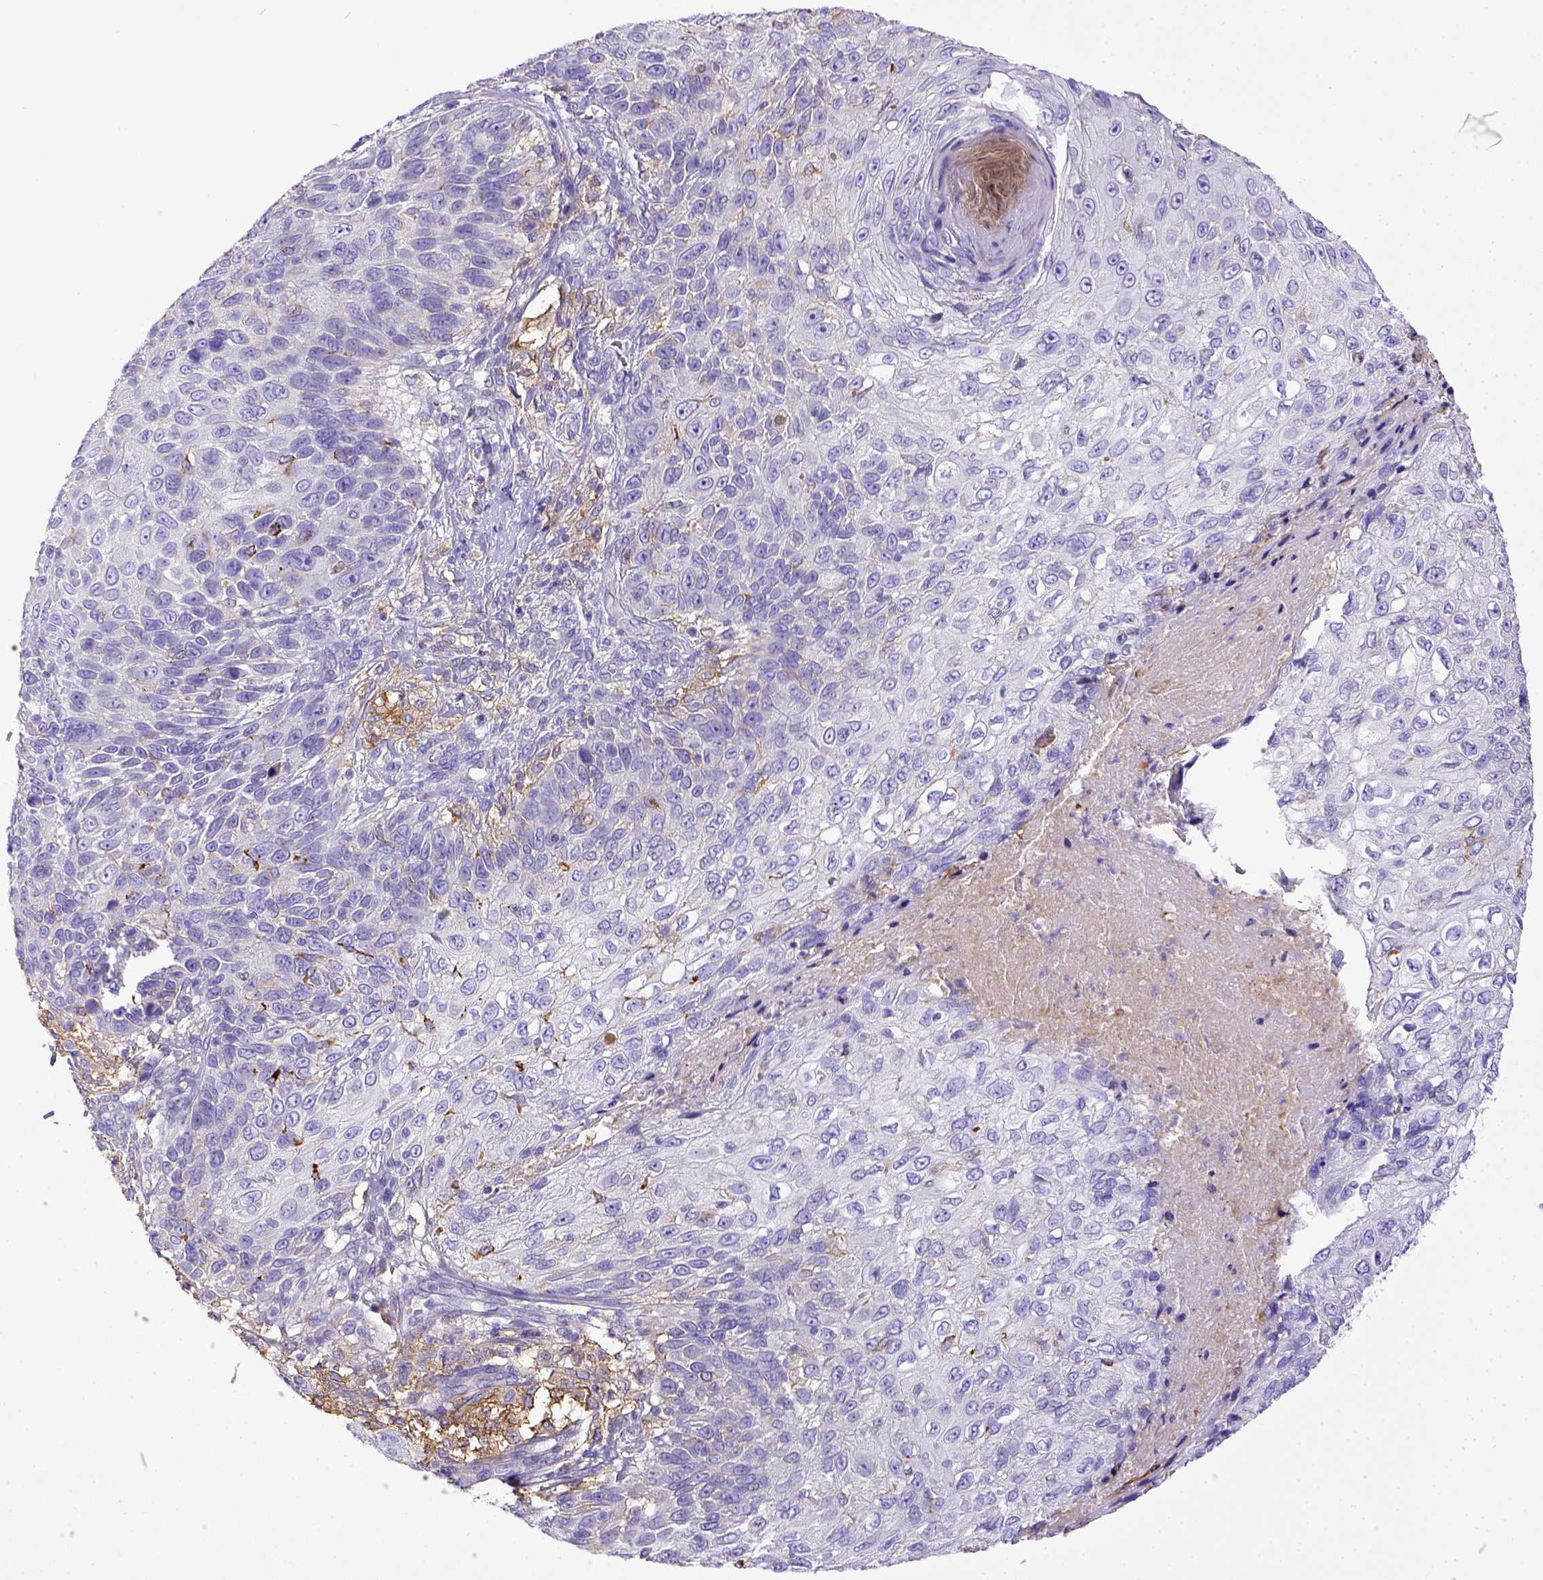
{"staining": {"intensity": "negative", "quantity": "none", "location": "none"}, "tissue": "skin cancer", "cell_type": "Tumor cells", "image_type": "cancer", "snomed": [{"axis": "morphology", "description": "Squamous cell carcinoma, NOS"}, {"axis": "topography", "description": "Skin"}], "caption": "The immunohistochemistry image has no significant expression in tumor cells of skin cancer (squamous cell carcinoma) tissue.", "gene": "CD40", "patient": {"sex": "male", "age": 92}}